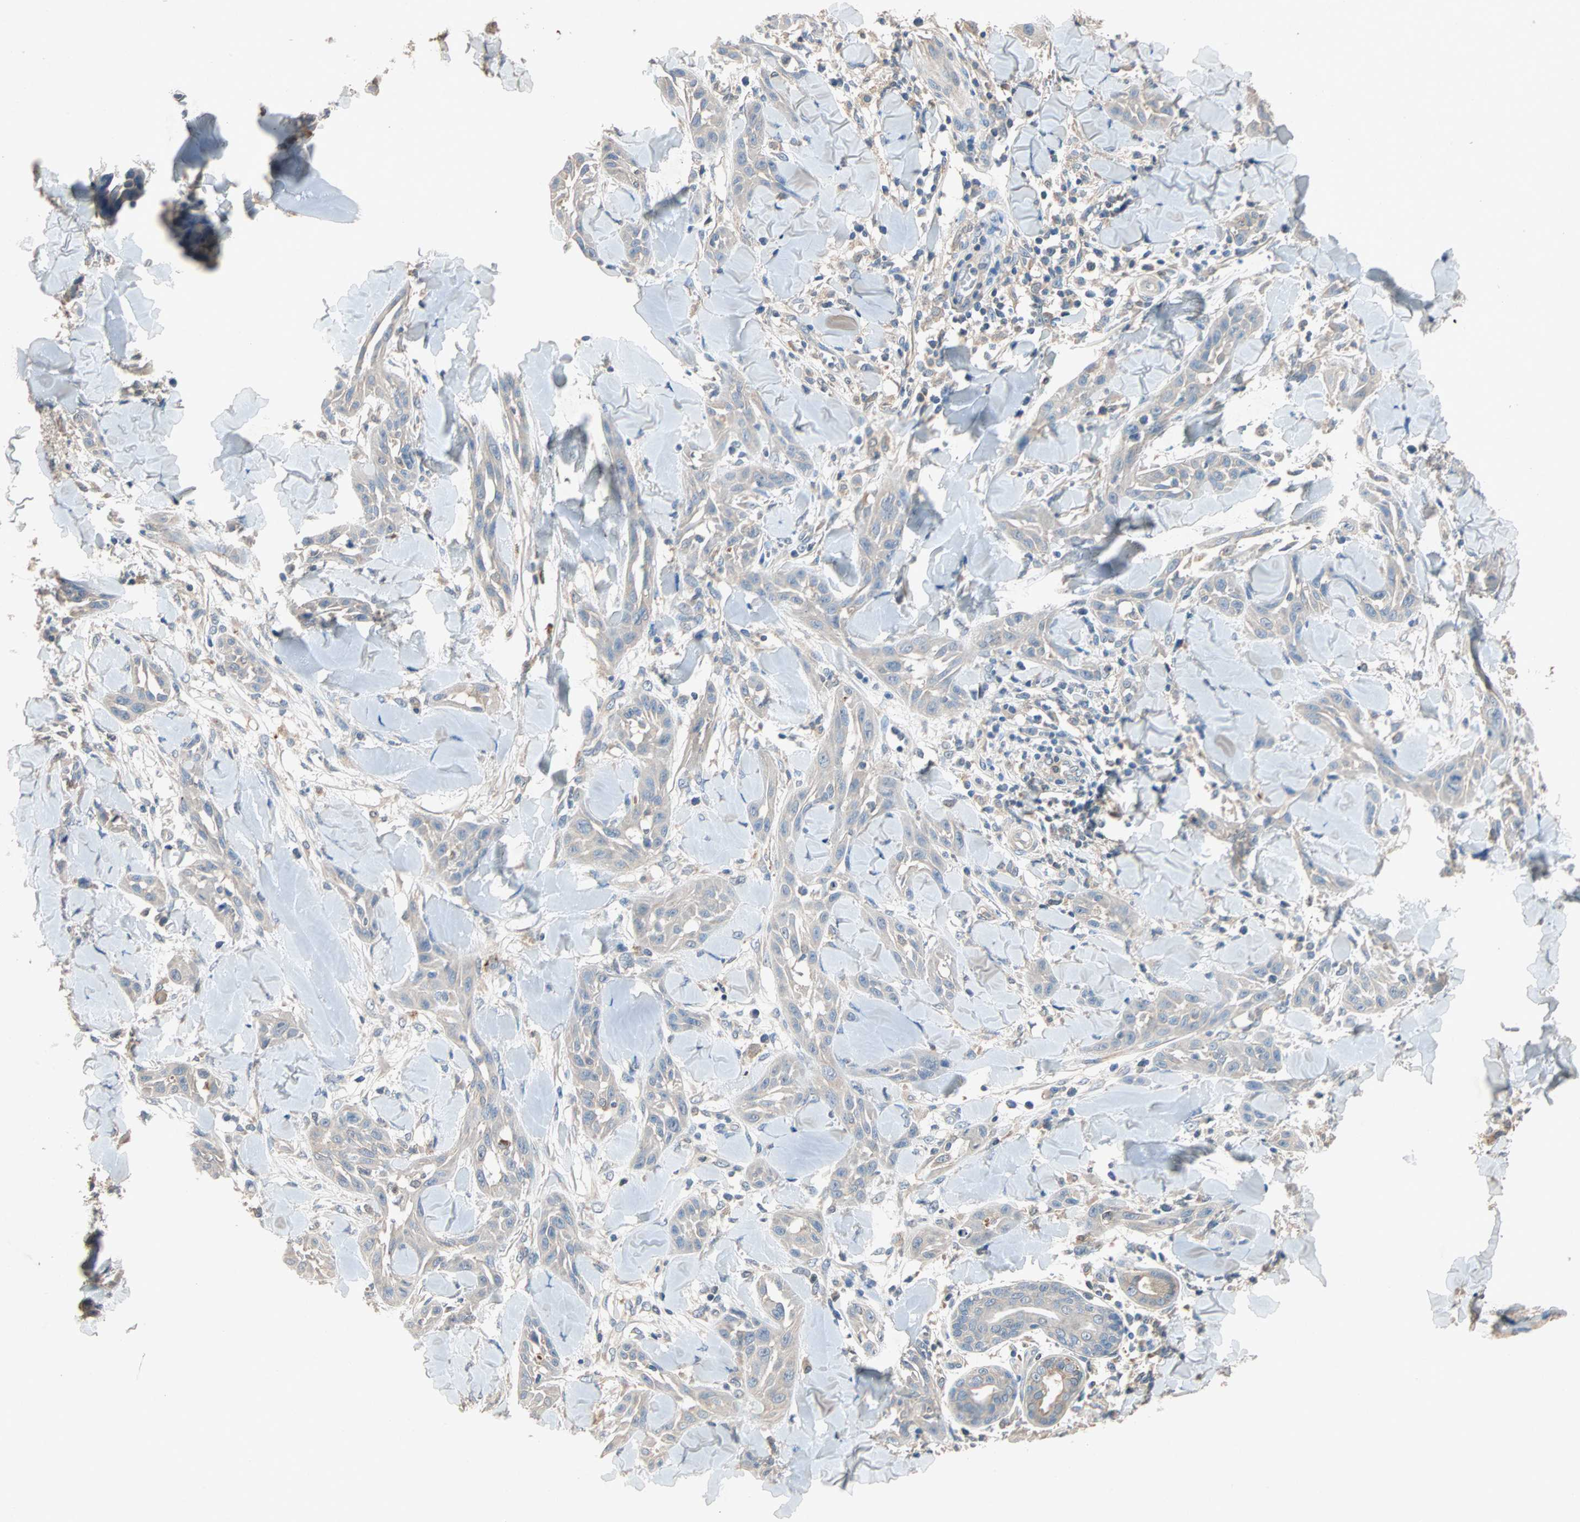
{"staining": {"intensity": "weak", "quantity": "<25%", "location": "cytoplasmic/membranous"}, "tissue": "skin cancer", "cell_type": "Tumor cells", "image_type": "cancer", "snomed": [{"axis": "morphology", "description": "Squamous cell carcinoma, NOS"}, {"axis": "topography", "description": "Skin"}], "caption": "DAB immunohistochemical staining of skin cancer exhibits no significant expression in tumor cells. Brightfield microscopy of immunohistochemistry (IHC) stained with DAB (brown) and hematoxylin (blue), captured at high magnification.", "gene": "ADAP1", "patient": {"sex": "male", "age": 24}}